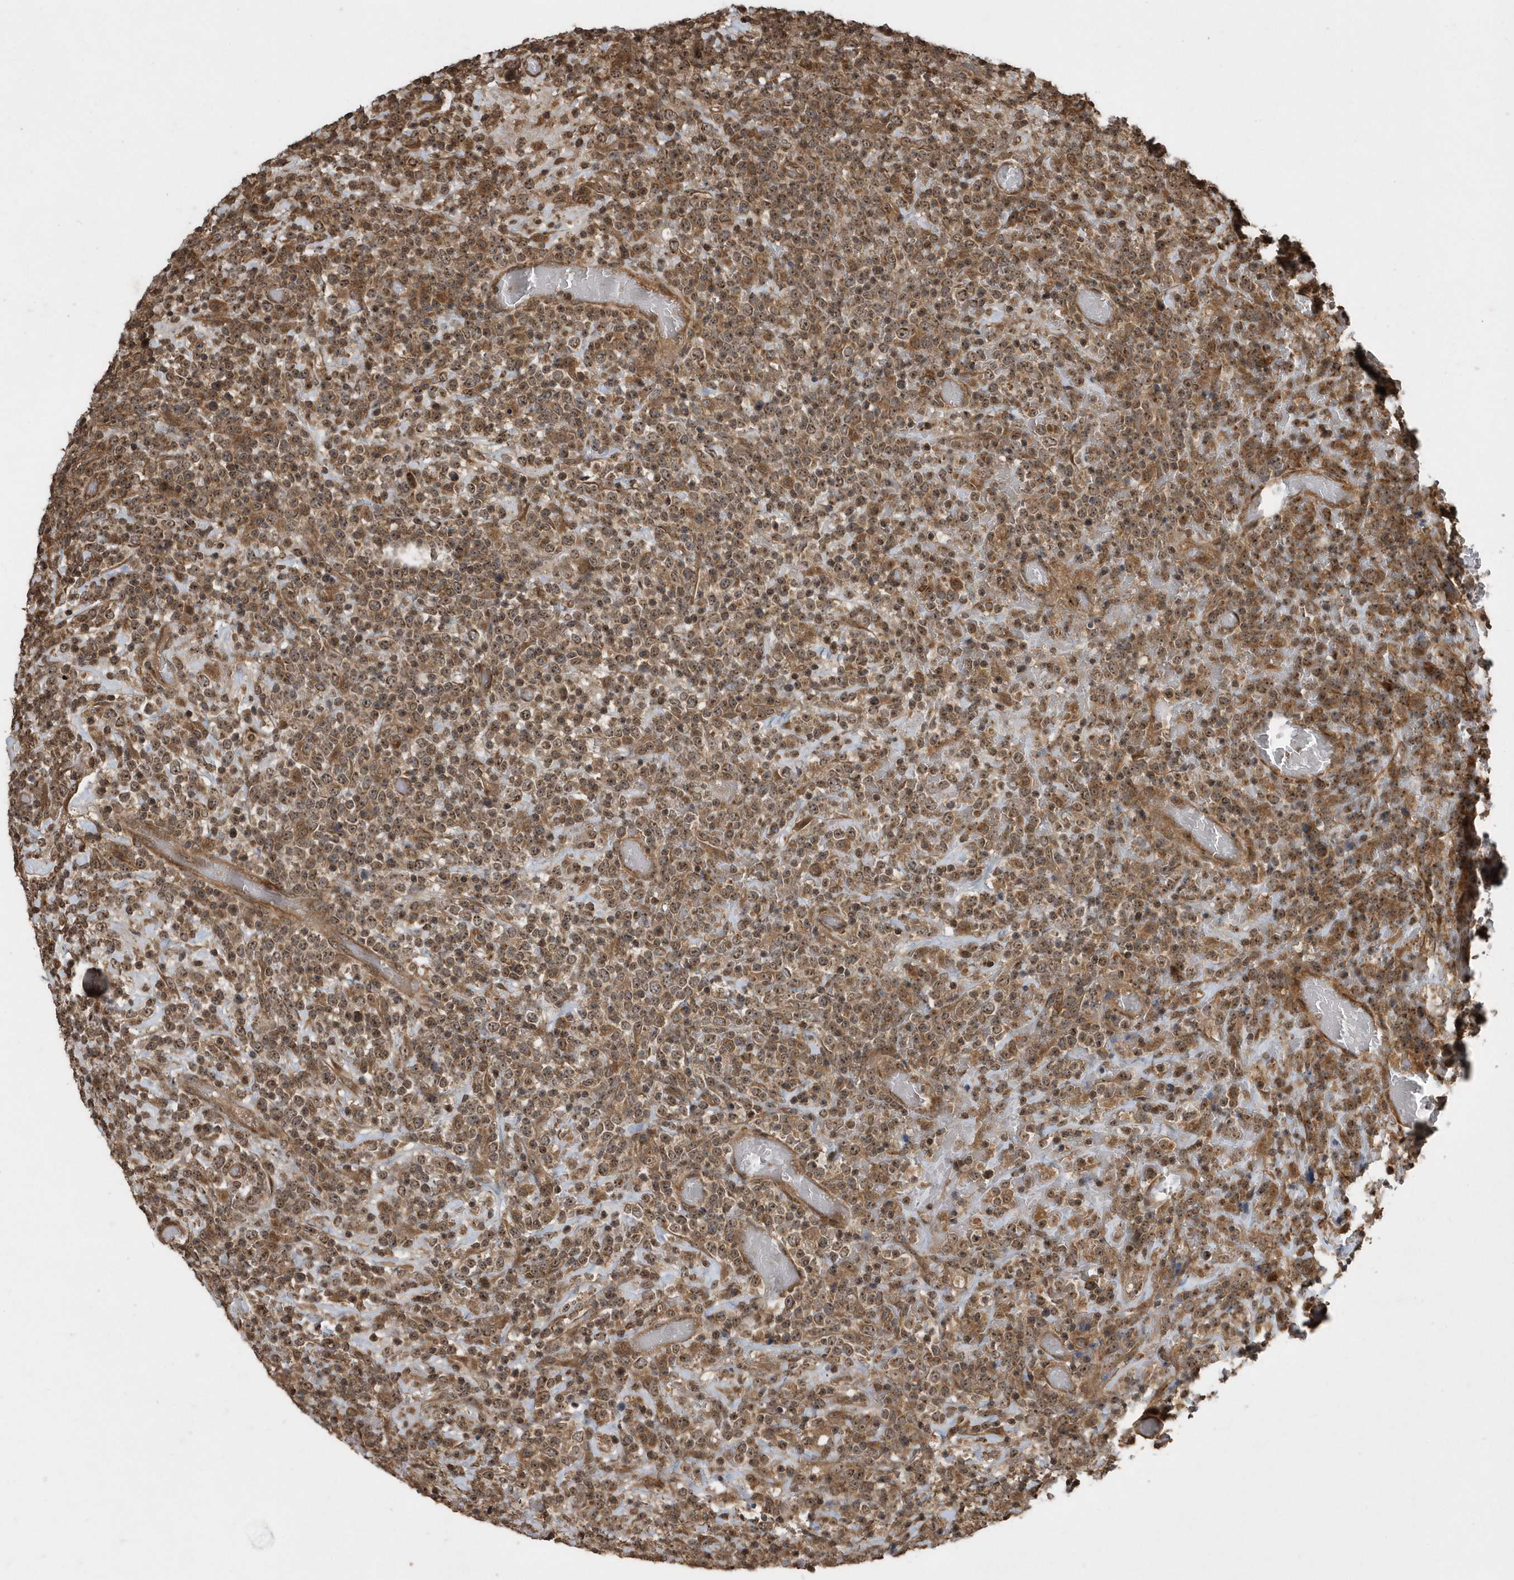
{"staining": {"intensity": "moderate", "quantity": ">75%", "location": "cytoplasmic/membranous,nuclear"}, "tissue": "lymphoma", "cell_type": "Tumor cells", "image_type": "cancer", "snomed": [{"axis": "morphology", "description": "Malignant lymphoma, non-Hodgkin's type, High grade"}, {"axis": "topography", "description": "Colon"}], "caption": "A high-resolution image shows immunohistochemistry (IHC) staining of lymphoma, which exhibits moderate cytoplasmic/membranous and nuclear positivity in about >75% of tumor cells.", "gene": "WASHC5", "patient": {"sex": "female", "age": 53}}